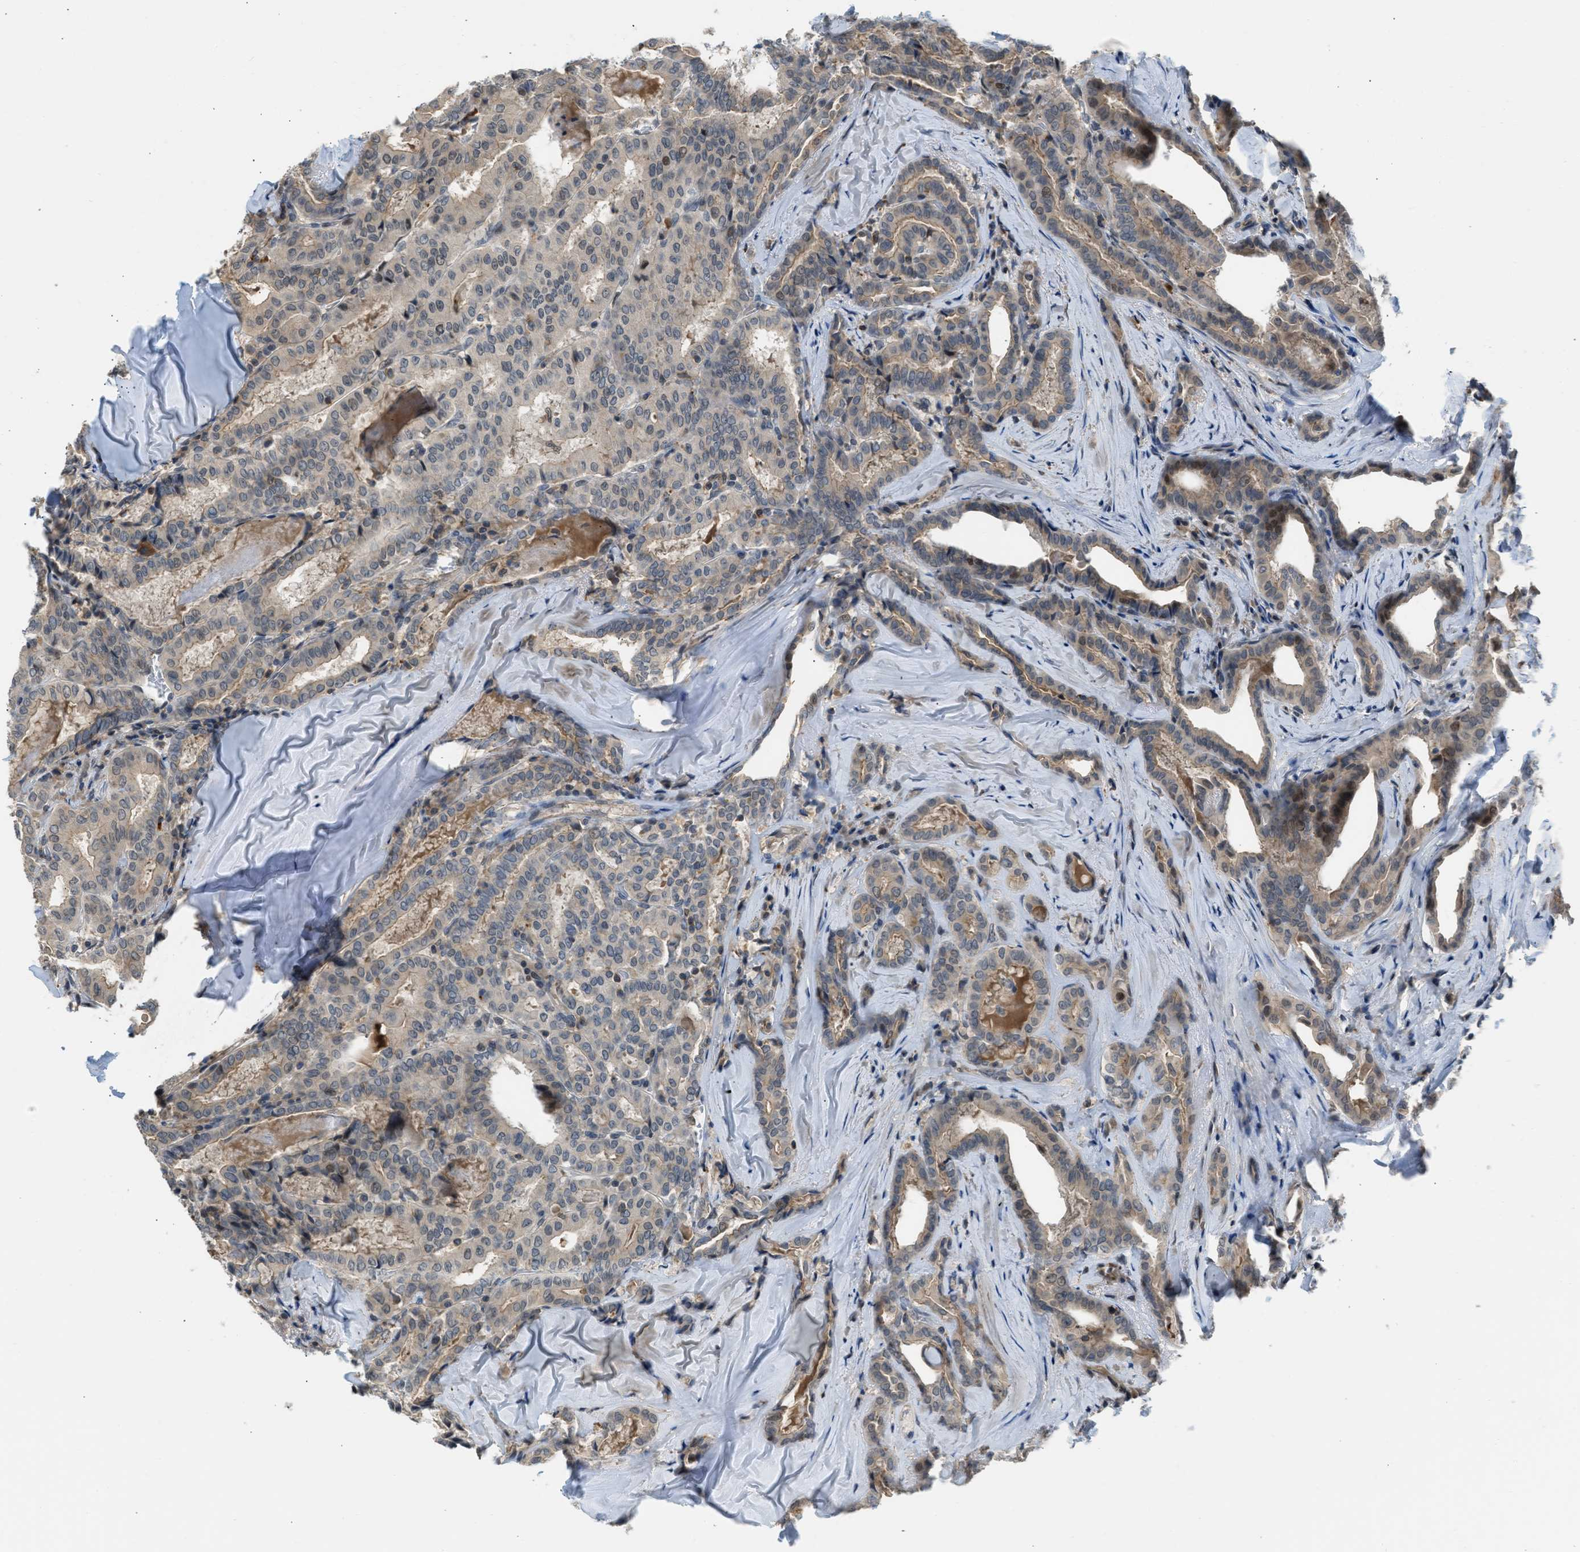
{"staining": {"intensity": "weak", "quantity": ">75%", "location": "cytoplasmic/membranous"}, "tissue": "thyroid cancer", "cell_type": "Tumor cells", "image_type": "cancer", "snomed": [{"axis": "morphology", "description": "Papillary adenocarcinoma, NOS"}, {"axis": "topography", "description": "Thyroid gland"}], "caption": "Immunohistochemical staining of human thyroid papillary adenocarcinoma exhibits weak cytoplasmic/membranous protein staining in approximately >75% of tumor cells.", "gene": "TTBK2", "patient": {"sex": "female", "age": 42}}